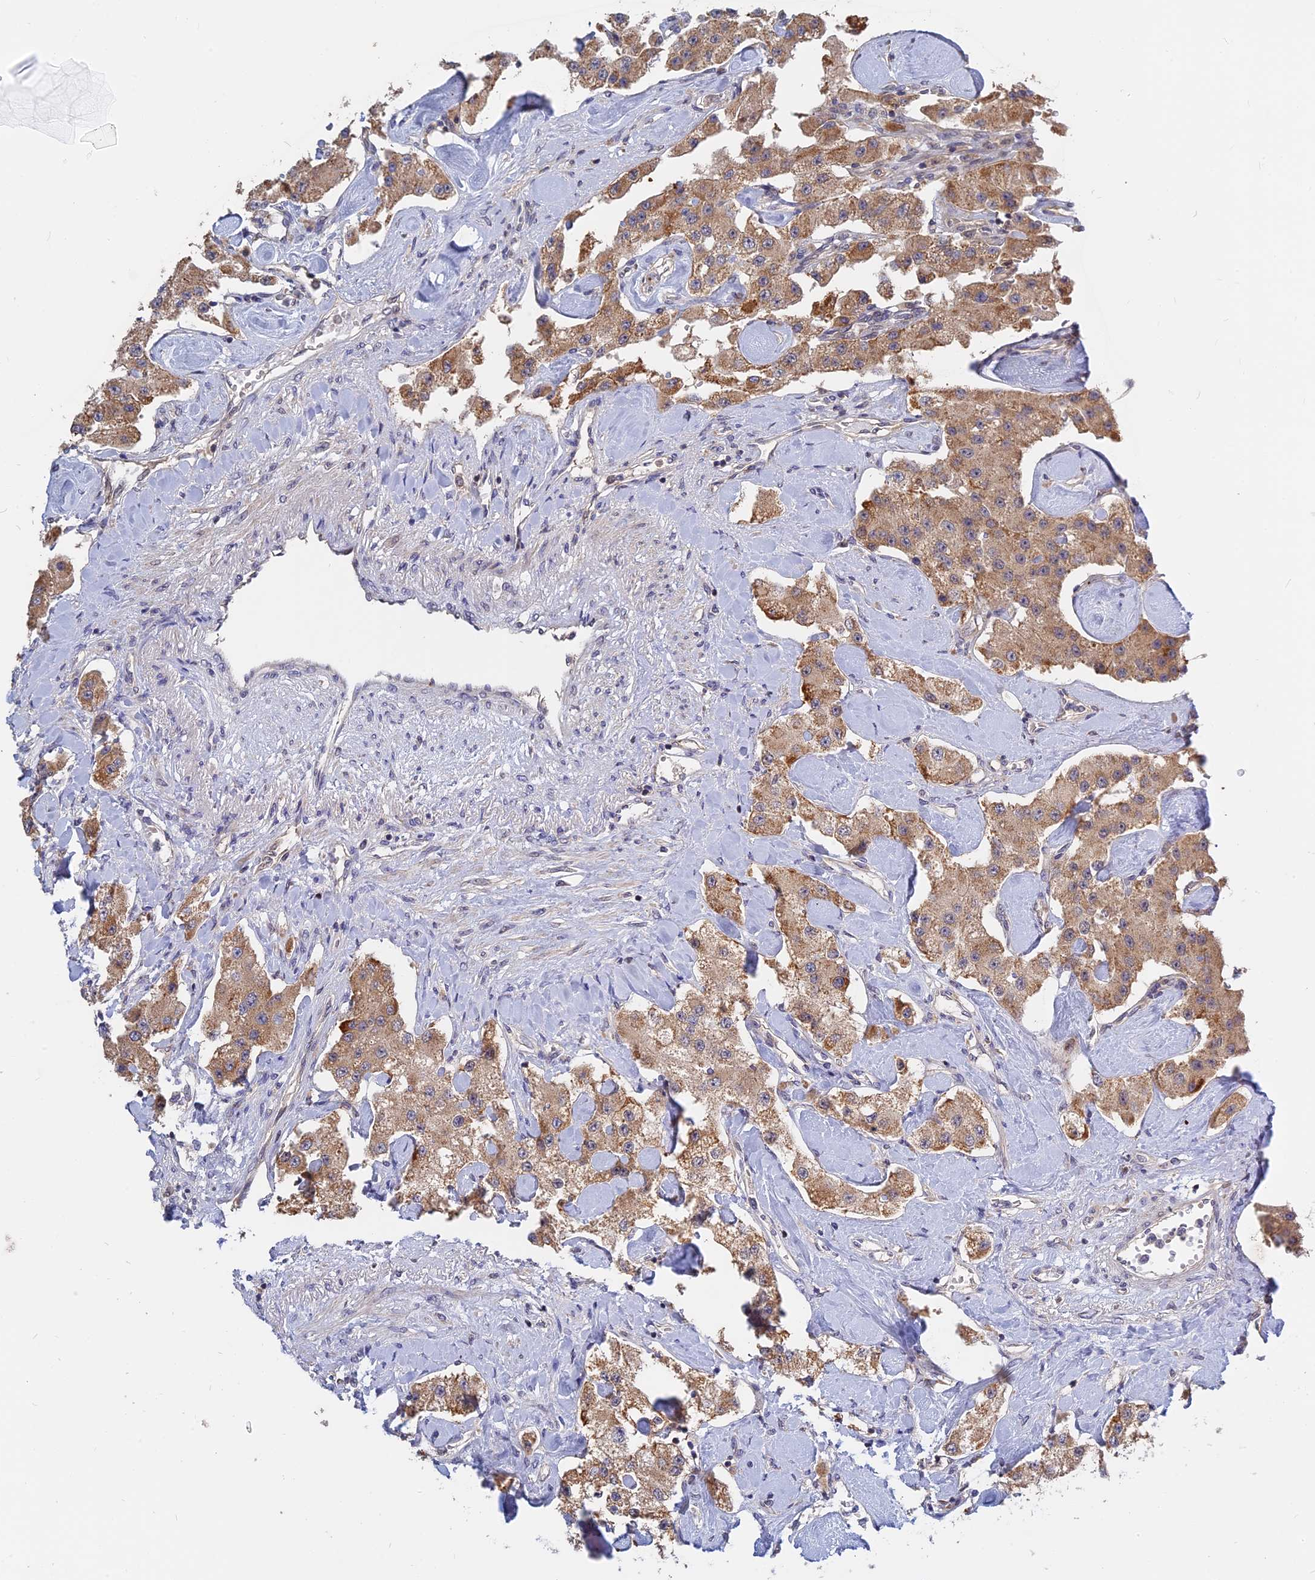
{"staining": {"intensity": "moderate", "quantity": ">75%", "location": "cytoplasmic/membranous"}, "tissue": "carcinoid", "cell_type": "Tumor cells", "image_type": "cancer", "snomed": [{"axis": "morphology", "description": "Carcinoid, malignant, NOS"}, {"axis": "topography", "description": "Pancreas"}], "caption": "The photomicrograph demonstrates a brown stain indicating the presence of a protein in the cytoplasmic/membranous of tumor cells in carcinoid (malignant). Using DAB (brown) and hematoxylin (blue) stains, captured at high magnification using brightfield microscopy.", "gene": "IL21R", "patient": {"sex": "male", "age": 41}}